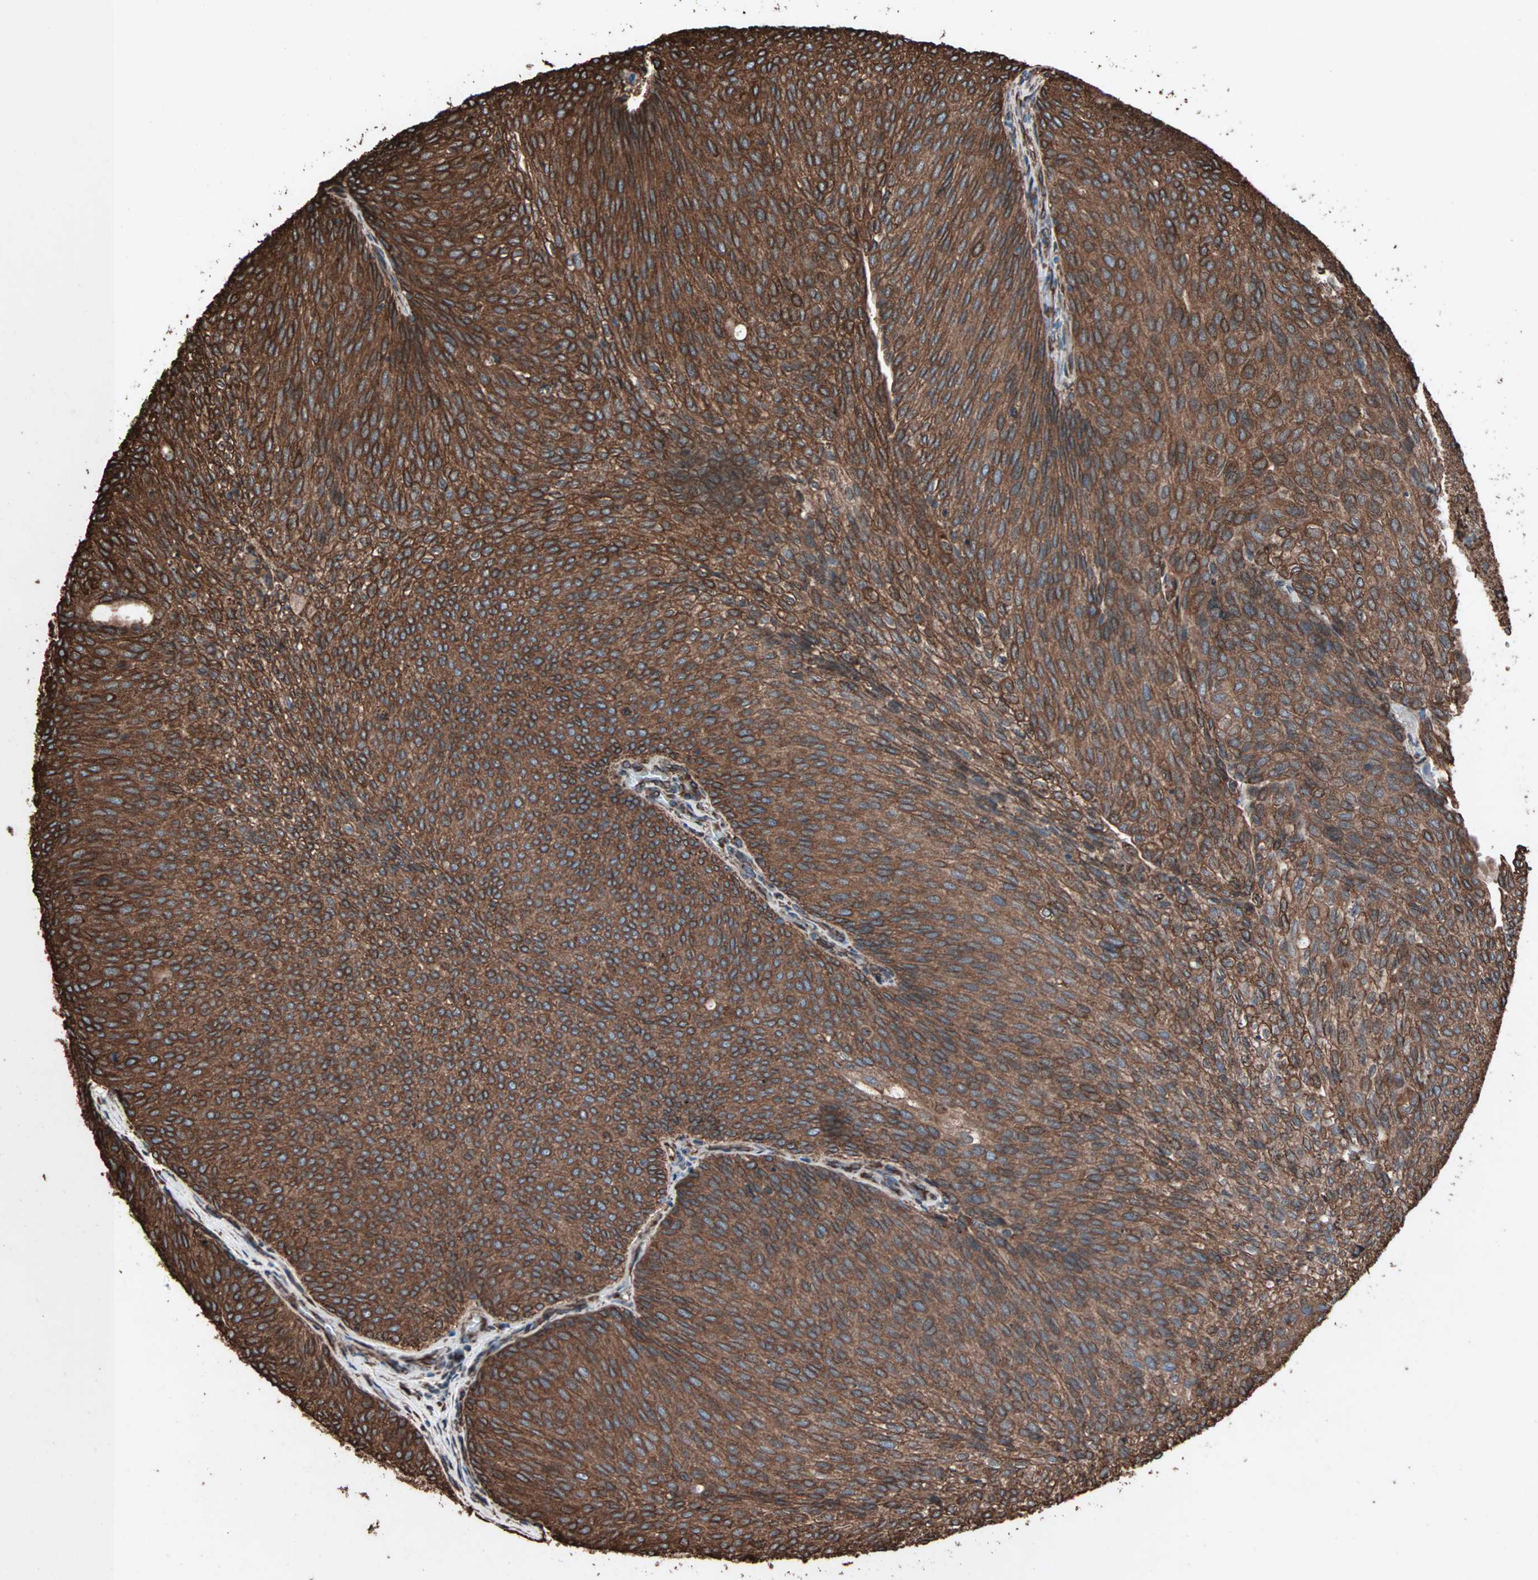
{"staining": {"intensity": "strong", "quantity": ">75%", "location": "cytoplasmic/membranous"}, "tissue": "urothelial cancer", "cell_type": "Tumor cells", "image_type": "cancer", "snomed": [{"axis": "morphology", "description": "Urothelial carcinoma, Low grade"}, {"axis": "topography", "description": "Urinary bladder"}], "caption": "This photomicrograph demonstrates urothelial carcinoma (low-grade) stained with IHC to label a protein in brown. The cytoplasmic/membranous of tumor cells show strong positivity for the protein. Nuclei are counter-stained blue.", "gene": "HSP90B1", "patient": {"sex": "female", "age": 79}}